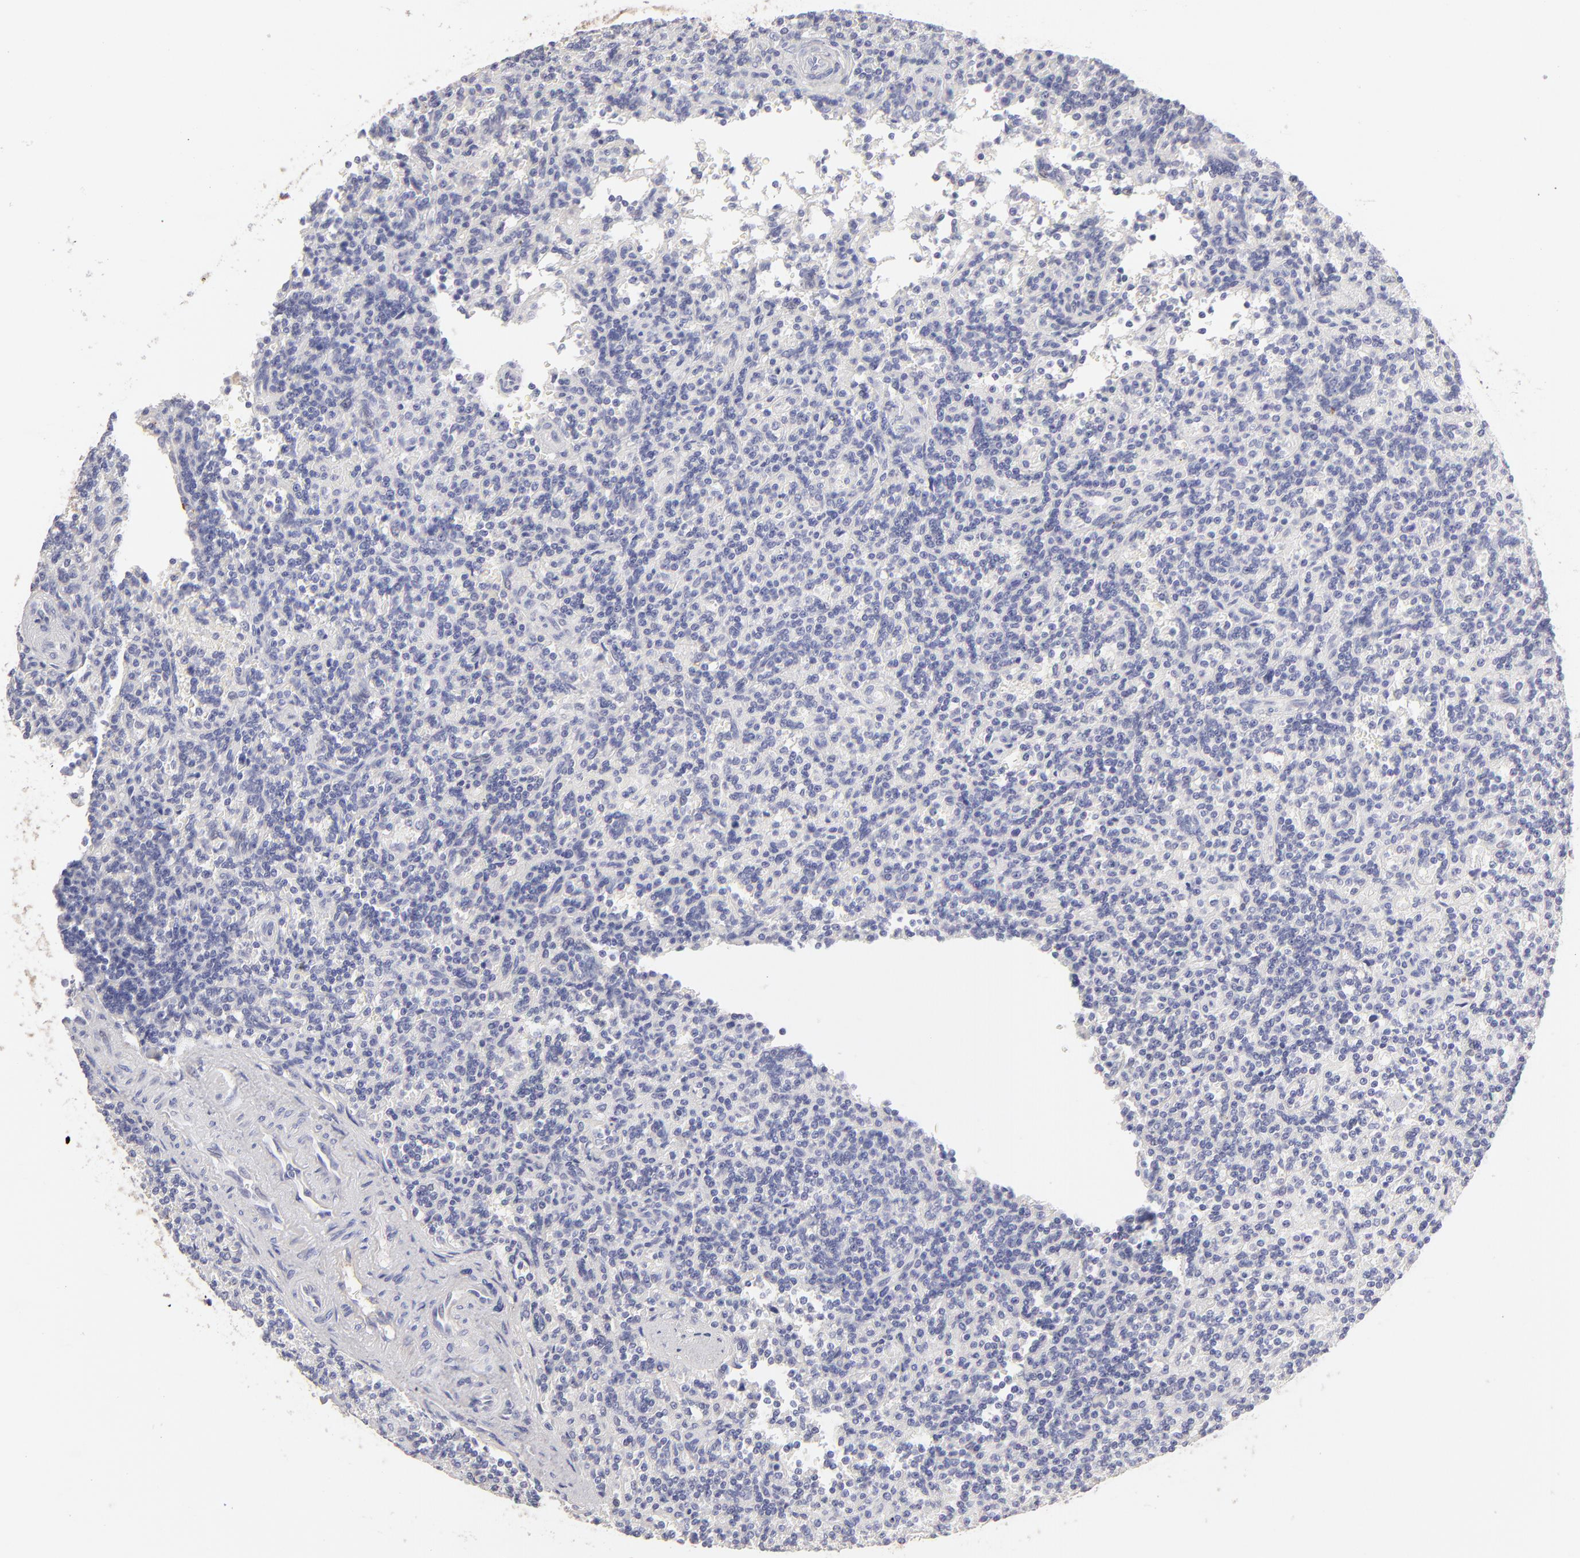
{"staining": {"intensity": "negative", "quantity": "none", "location": "none"}, "tissue": "lymphoma", "cell_type": "Tumor cells", "image_type": "cancer", "snomed": [{"axis": "morphology", "description": "Malignant lymphoma, non-Hodgkin's type, Low grade"}, {"axis": "topography", "description": "Spleen"}], "caption": "Immunohistochemistry (IHC) image of lymphoma stained for a protein (brown), which exhibits no staining in tumor cells. (DAB immunohistochemistry (IHC), high magnification).", "gene": "ABCC4", "patient": {"sex": "male", "age": 73}}